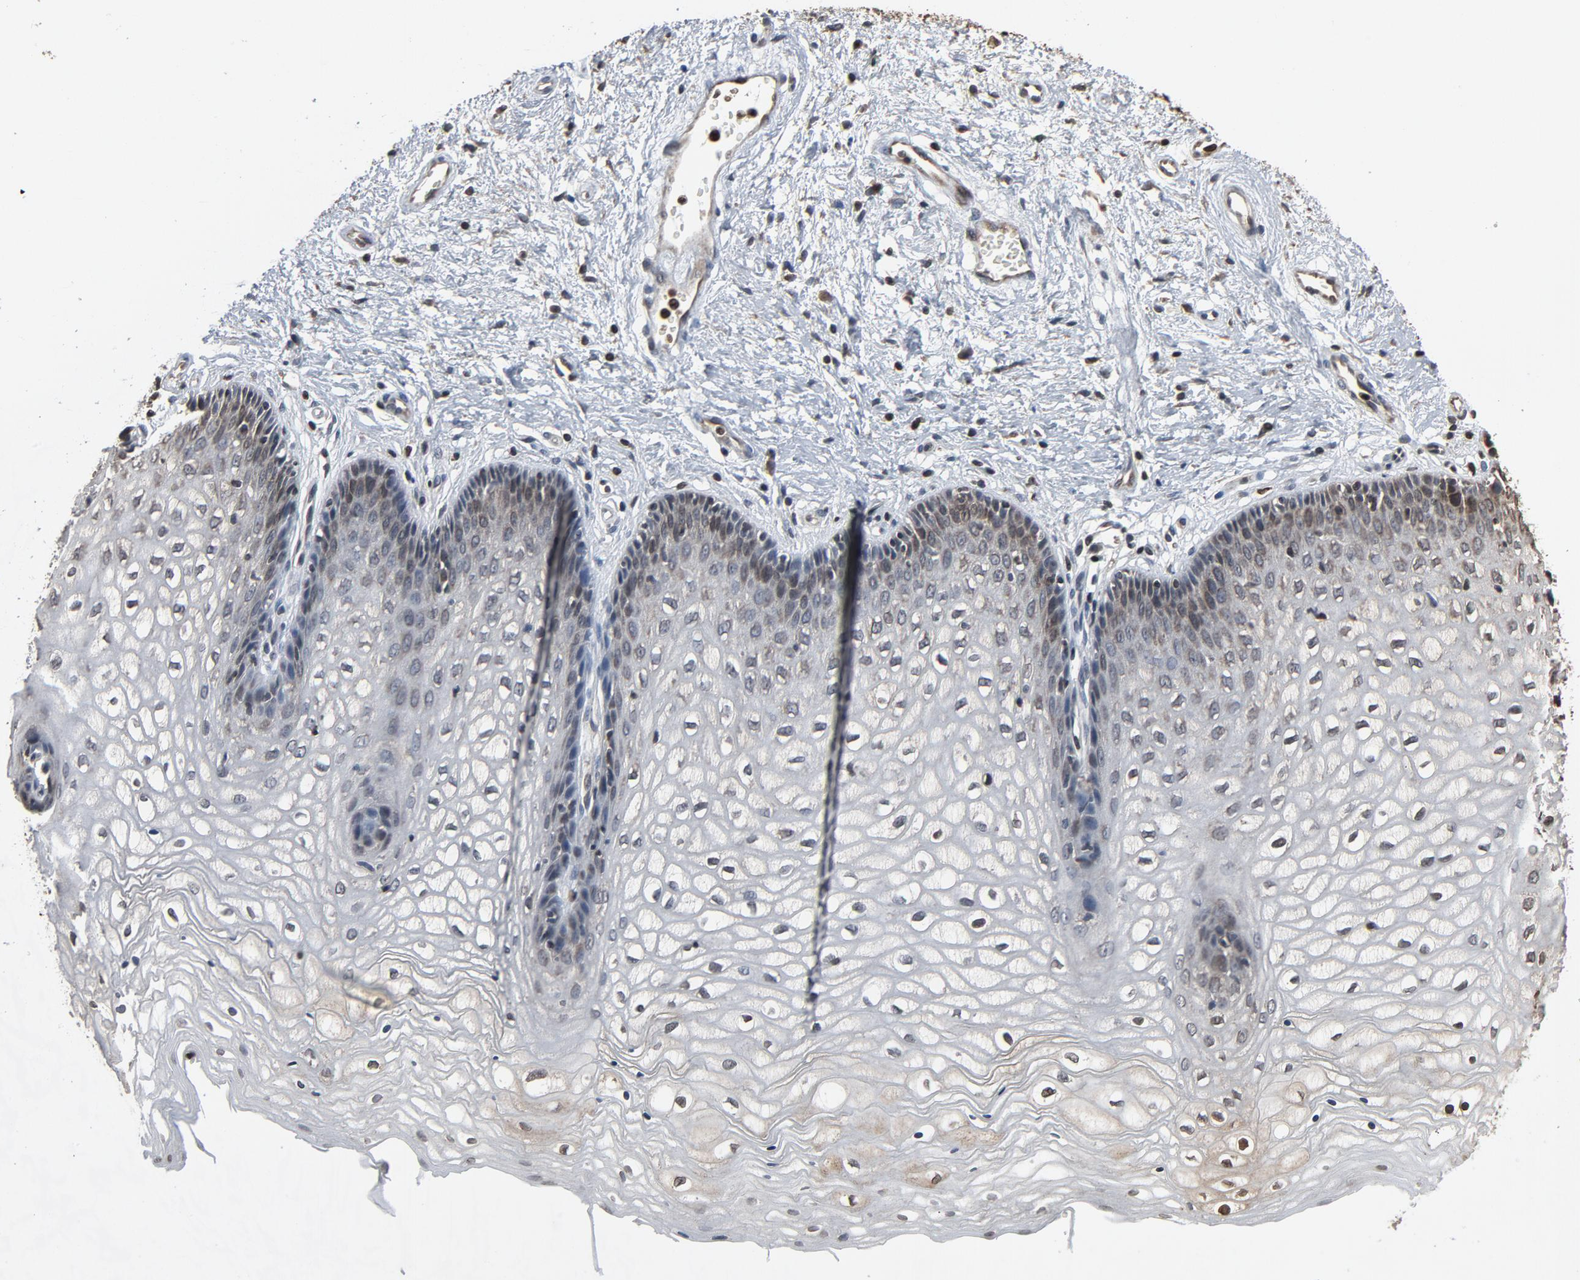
{"staining": {"intensity": "weak", "quantity": "<25%", "location": "cytoplasmic/membranous,nuclear"}, "tissue": "vagina", "cell_type": "Squamous epithelial cells", "image_type": "normal", "snomed": [{"axis": "morphology", "description": "Normal tissue, NOS"}, {"axis": "topography", "description": "Vagina"}], "caption": "Immunohistochemistry image of benign vagina: vagina stained with DAB (3,3'-diaminobenzidine) shows no significant protein staining in squamous epithelial cells. (DAB (3,3'-diaminobenzidine) immunohistochemistry, high magnification).", "gene": "UBE2D1", "patient": {"sex": "female", "age": 34}}